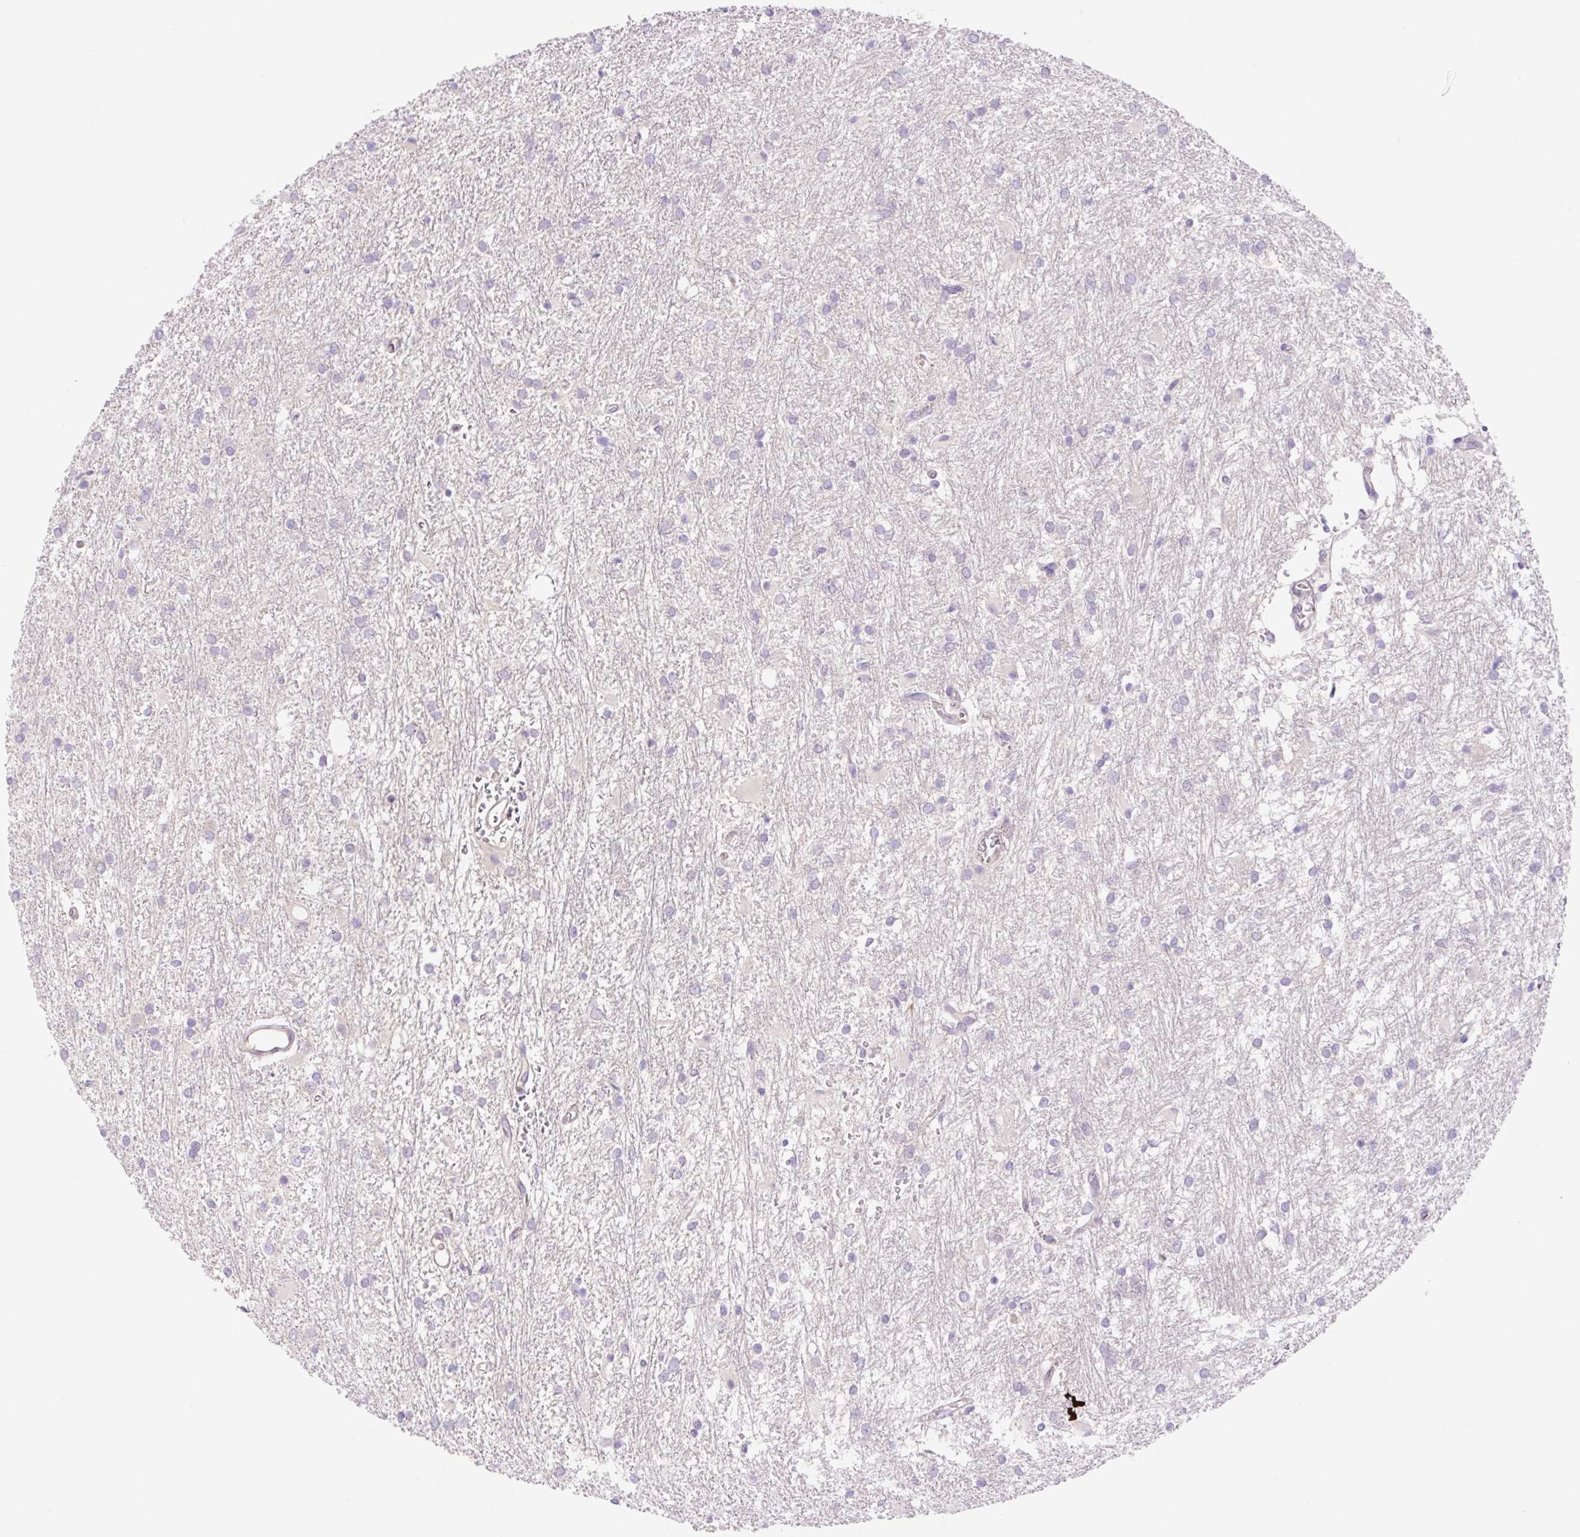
{"staining": {"intensity": "negative", "quantity": "none", "location": "none"}, "tissue": "glioma", "cell_type": "Tumor cells", "image_type": "cancer", "snomed": [{"axis": "morphology", "description": "Glioma, malignant, High grade"}, {"axis": "topography", "description": "Brain"}], "caption": "This is an IHC image of malignant glioma (high-grade). There is no expression in tumor cells.", "gene": "DENND5A", "patient": {"sex": "female", "age": 50}}